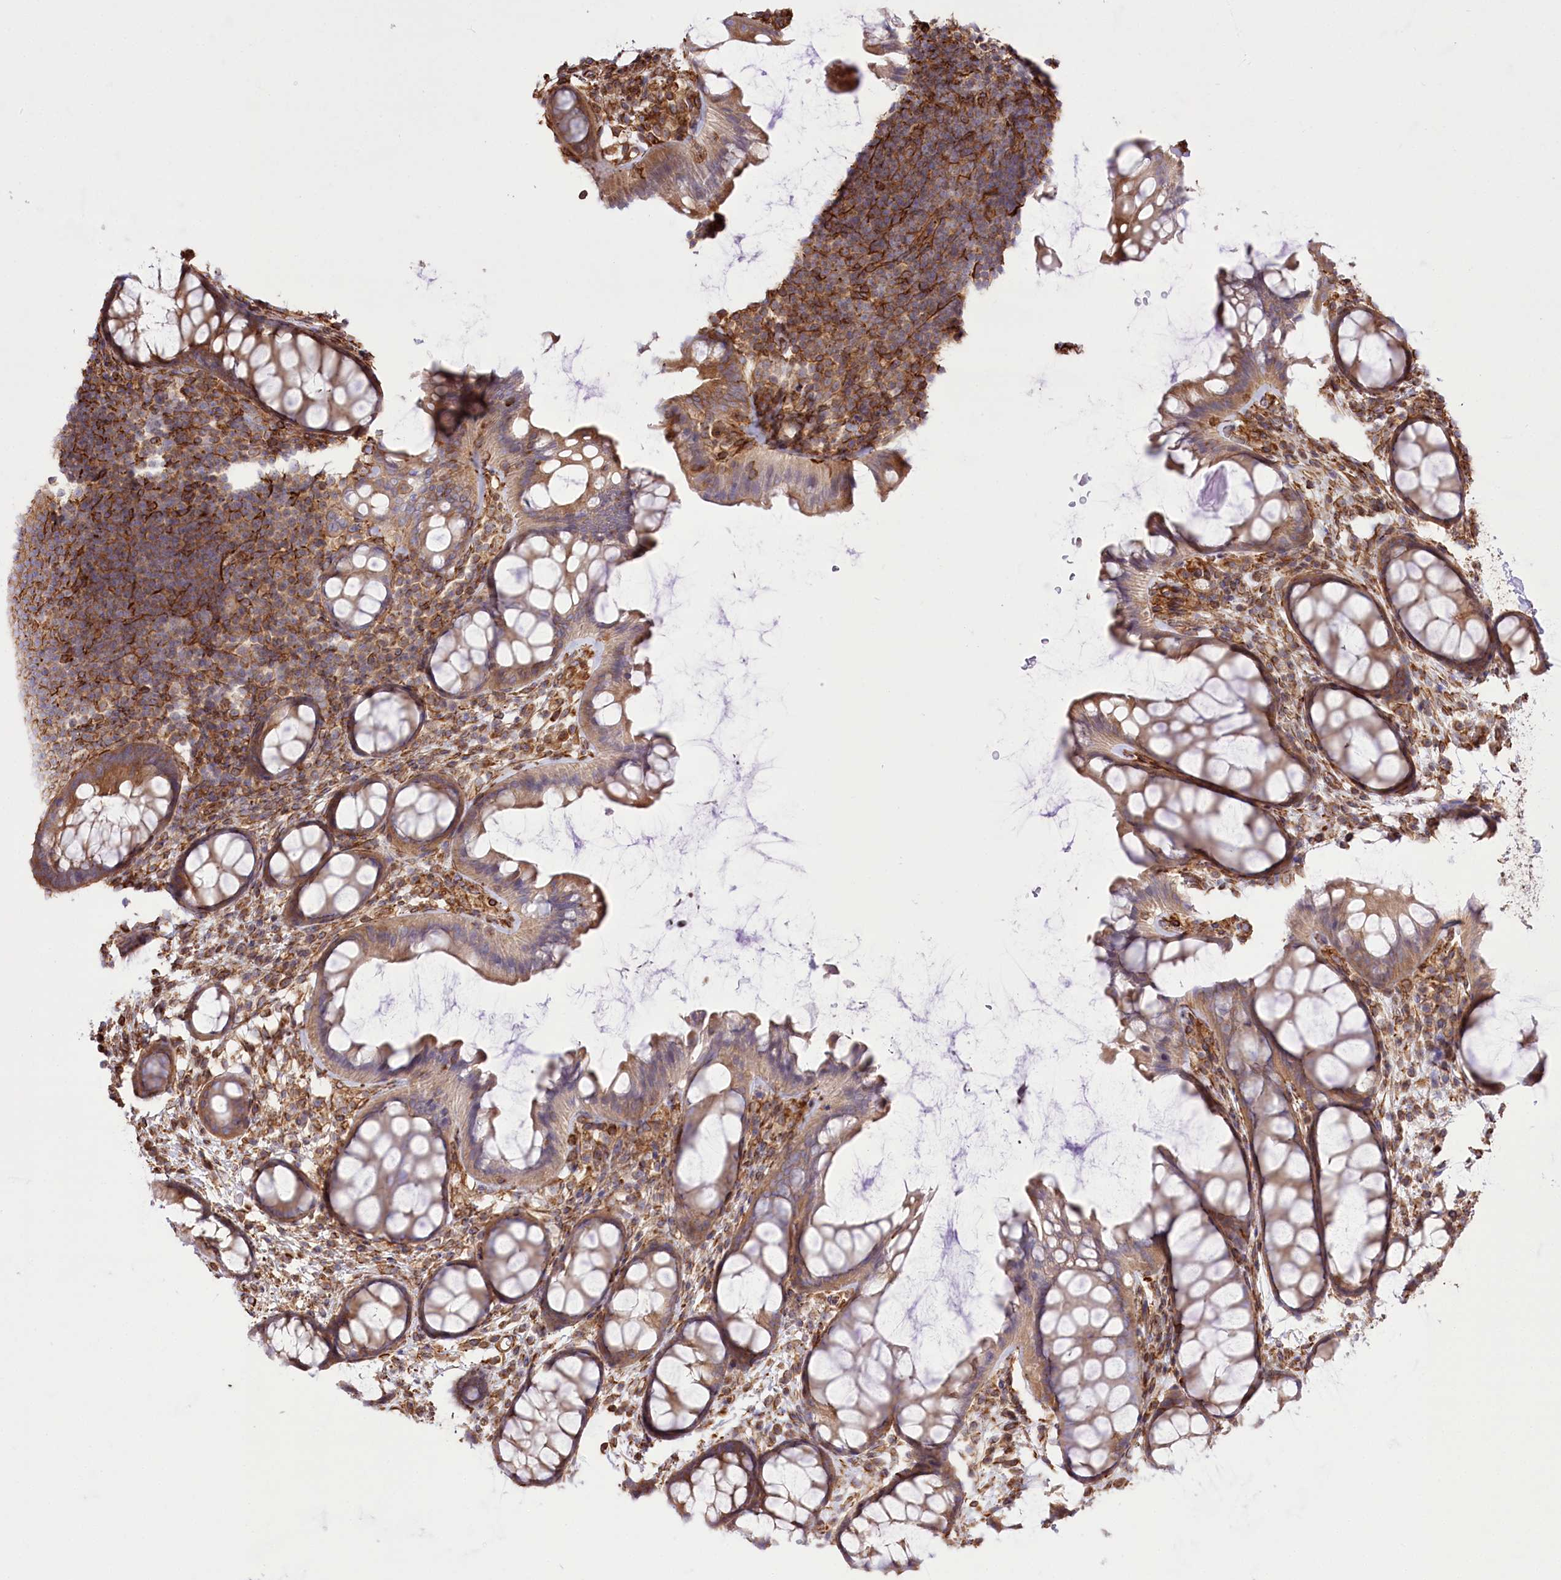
{"staining": {"intensity": "moderate", "quantity": ">75%", "location": "cytoplasmic/membranous"}, "tissue": "colon", "cell_type": "Endothelial cells", "image_type": "normal", "snomed": [{"axis": "morphology", "description": "Normal tissue, NOS"}, {"axis": "topography", "description": "Colon"}], "caption": "A high-resolution histopathology image shows IHC staining of unremarkable colon, which exhibits moderate cytoplasmic/membranous expression in approximately >75% of endothelial cells.", "gene": "TTC1", "patient": {"sex": "female", "age": 82}}